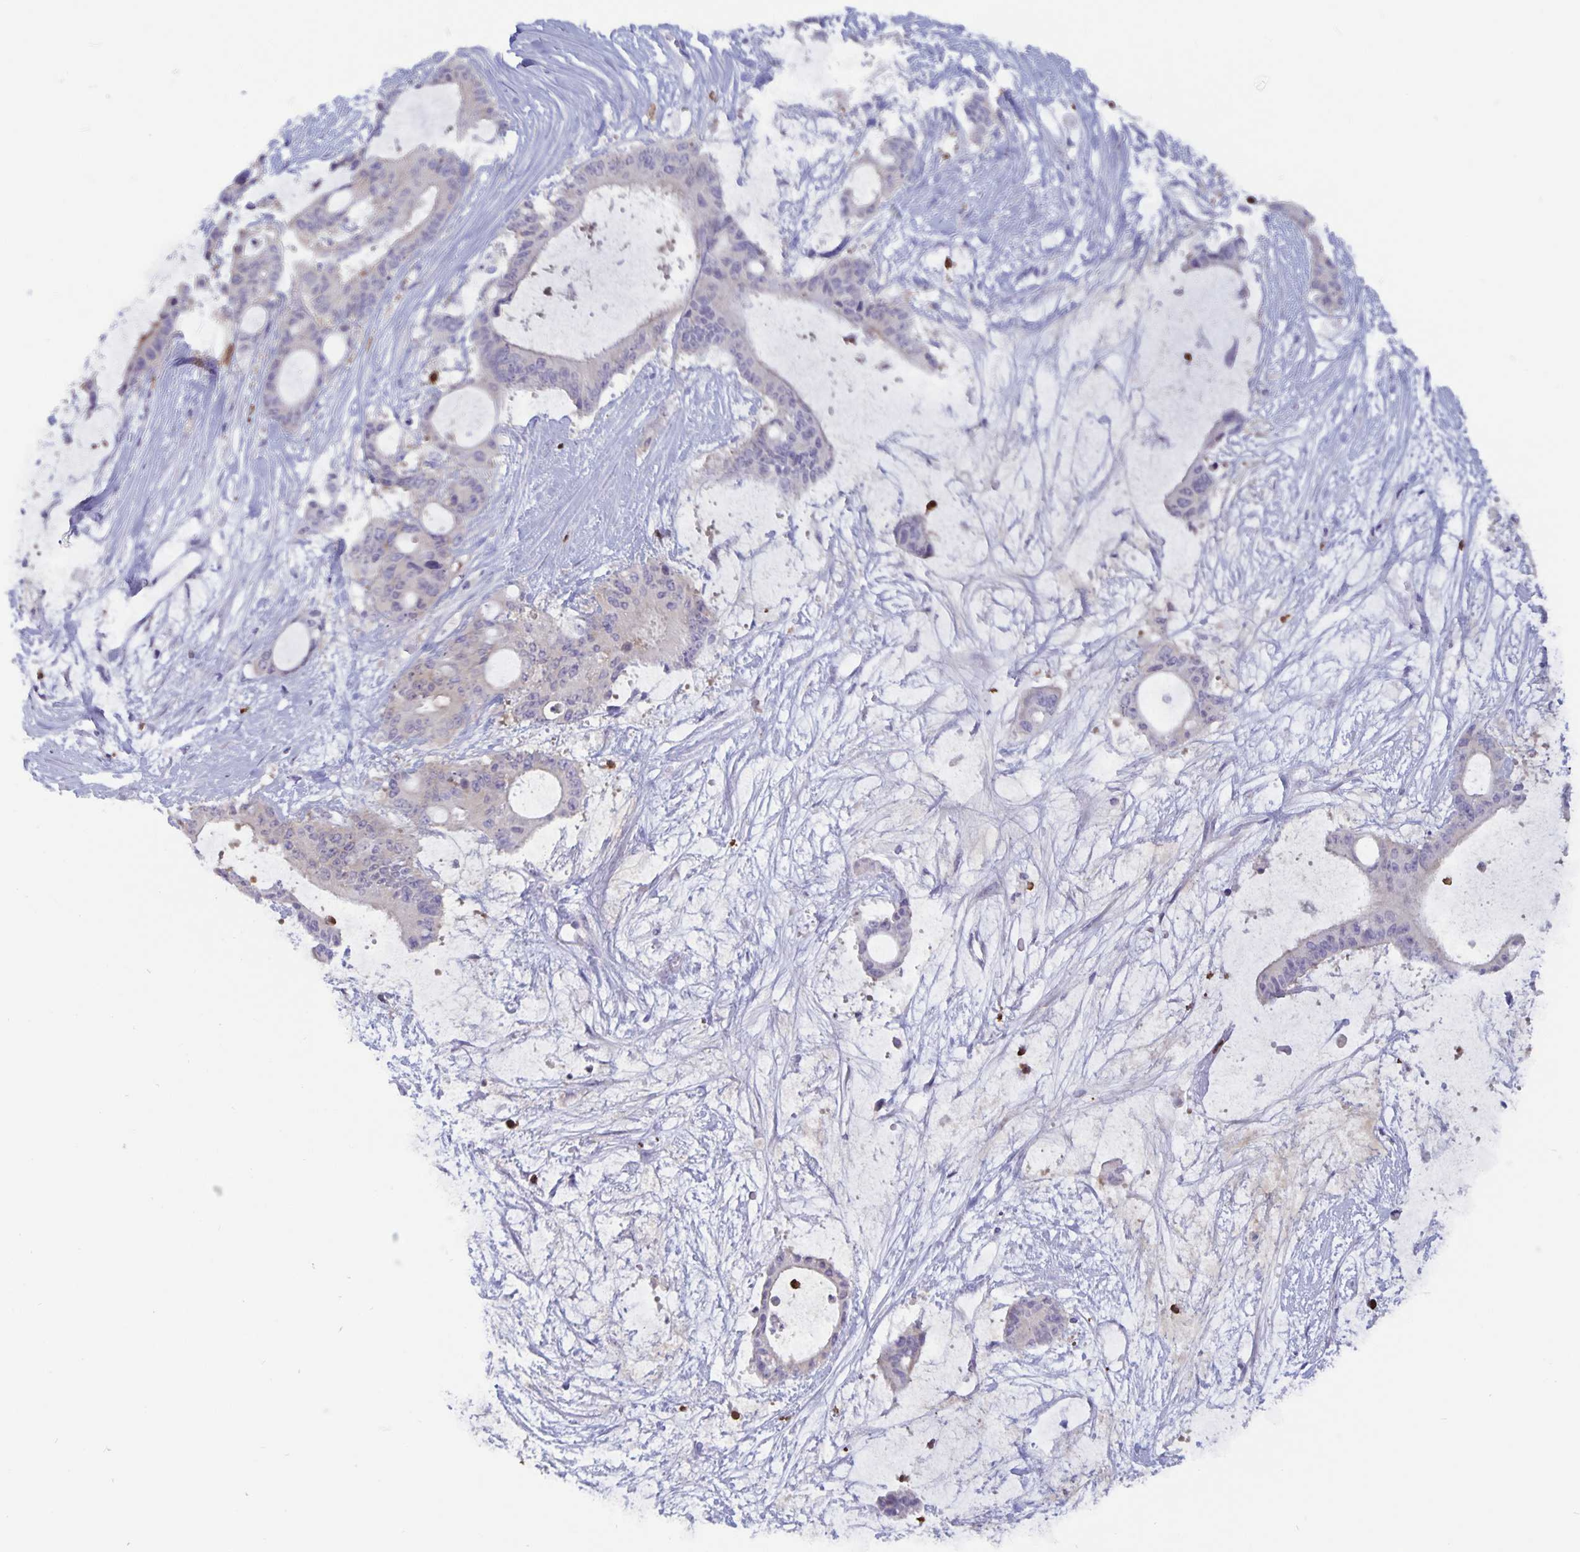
{"staining": {"intensity": "negative", "quantity": "none", "location": "none"}, "tissue": "liver cancer", "cell_type": "Tumor cells", "image_type": "cancer", "snomed": [{"axis": "morphology", "description": "Normal tissue, NOS"}, {"axis": "morphology", "description": "Cholangiocarcinoma"}, {"axis": "topography", "description": "Liver"}, {"axis": "topography", "description": "Peripheral nerve tissue"}], "caption": "IHC of liver cancer reveals no expression in tumor cells.", "gene": "PLCB3", "patient": {"sex": "female", "age": 73}}